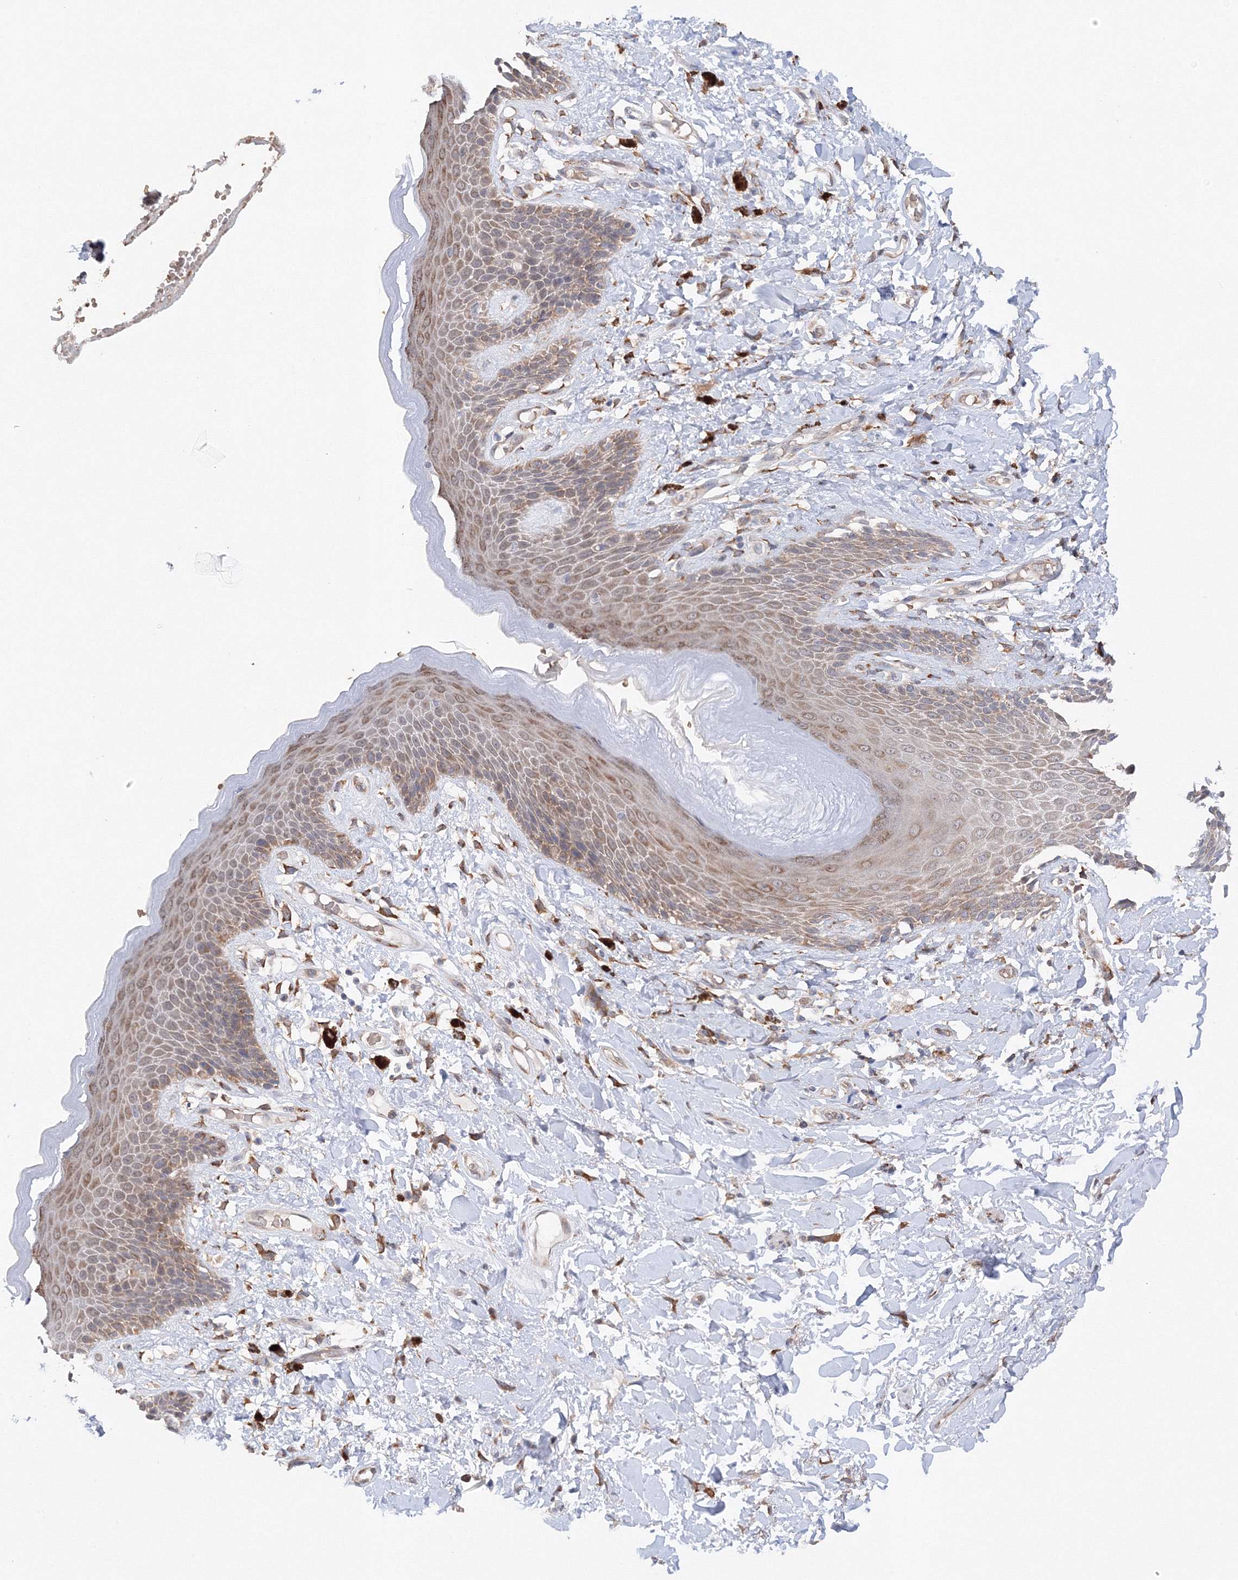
{"staining": {"intensity": "moderate", "quantity": ">75%", "location": "cytoplasmic/membranous"}, "tissue": "skin", "cell_type": "Epidermal cells", "image_type": "normal", "snomed": [{"axis": "morphology", "description": "Normal tissue, NOS"}, {"axis": "topography", "description": "Anal"}], "caption": "Skin stained with a brown dye reveals moderate cytoplasmic/membranous positive positivity in about >75% of epidermal cells.", "gene": "DIS3L2", "patient": {"sex": "female", "age": 78}}